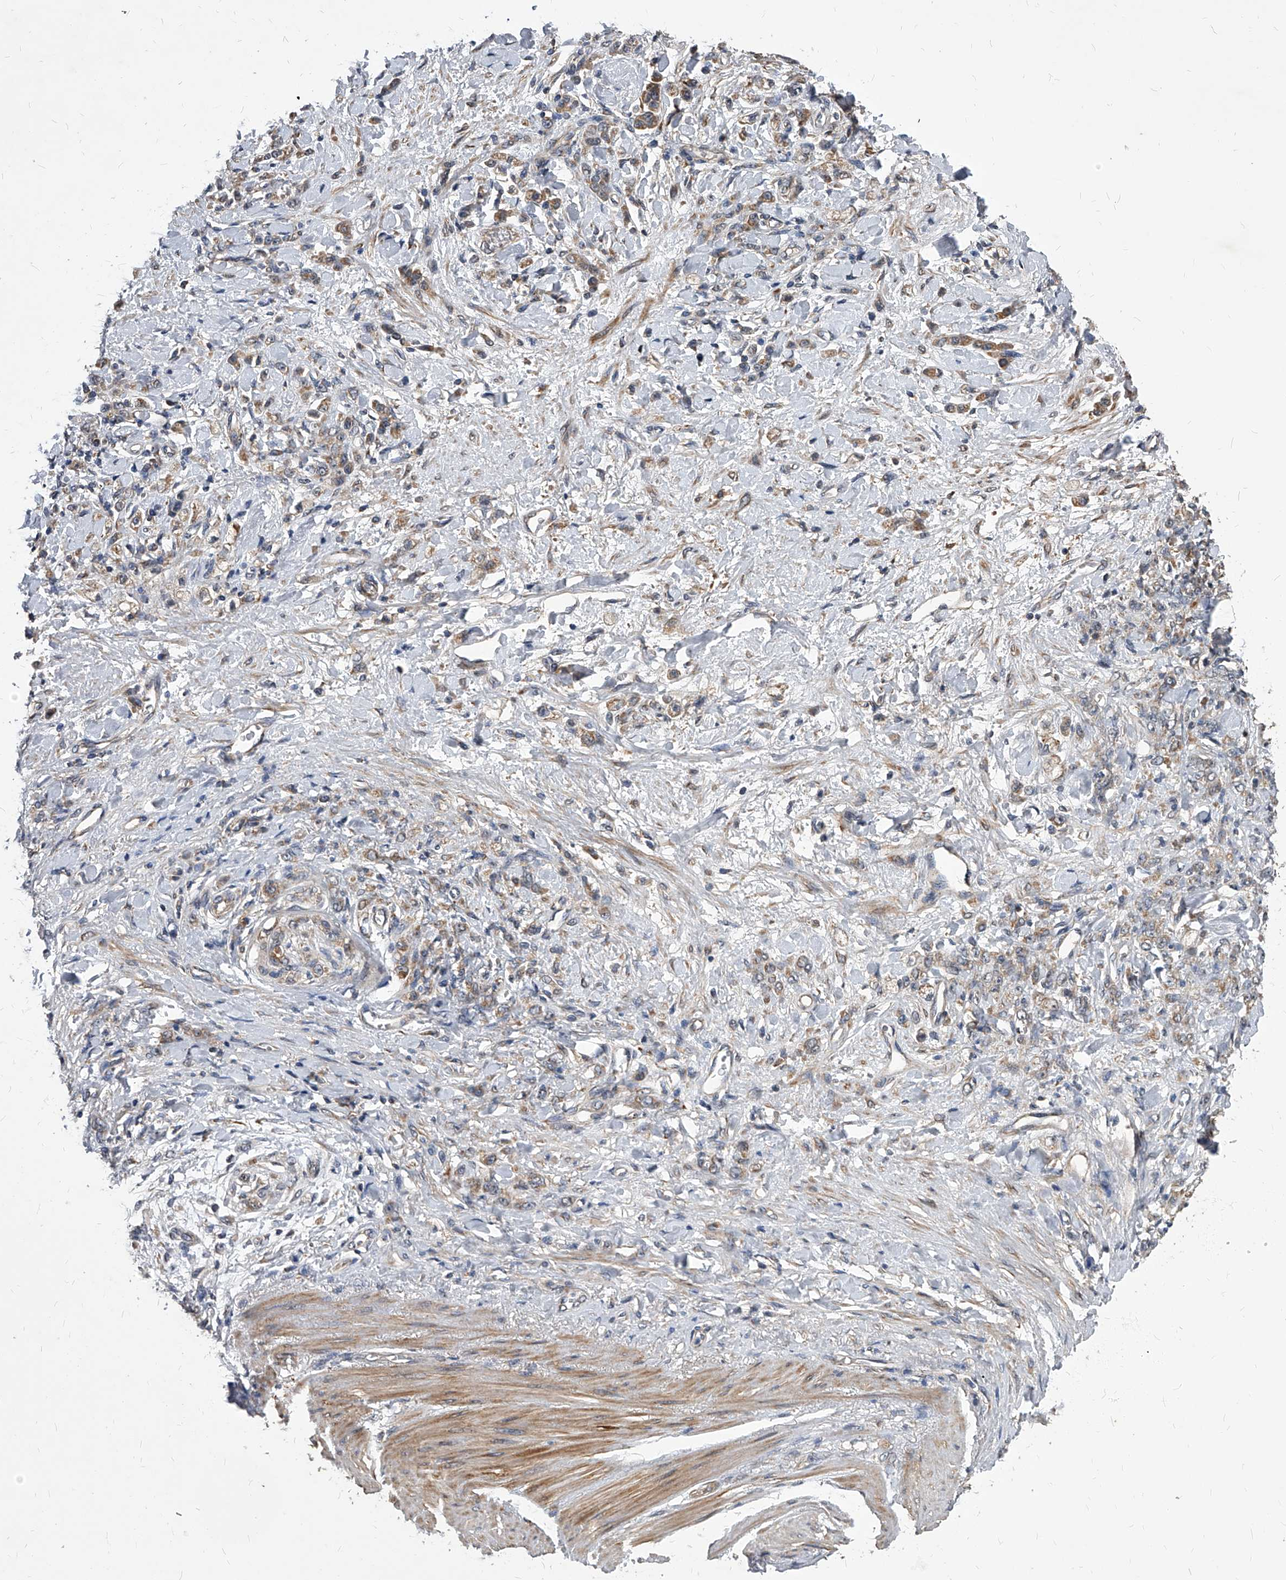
{"staining": {"intensity": "weak", "quantity": ">75%", "location": "cytoplasmic/membranous"}, "tissue": "stomach cancer", "cell_type": "Tumor cells", "image_type": "cancer", "snomed": [{"axis": "morphology", "description": "Normal tissue, NOS"}, {"axis": "morphology", "description": "Adenocarcinoma, NOS"}, {"axis": "topography", "description": "Stomach"}], "caption": "Adenocarcinoma (stomach) stained with immunohistochemistry (IHC) shows weak cytoplasmic/membranous staining in about >75% of tumor cells. (brown staining indicates protein expression, while blue staining denotes nuclei).", "gene": "SOBP", "patient": {"sex": "male", "age": 82}}